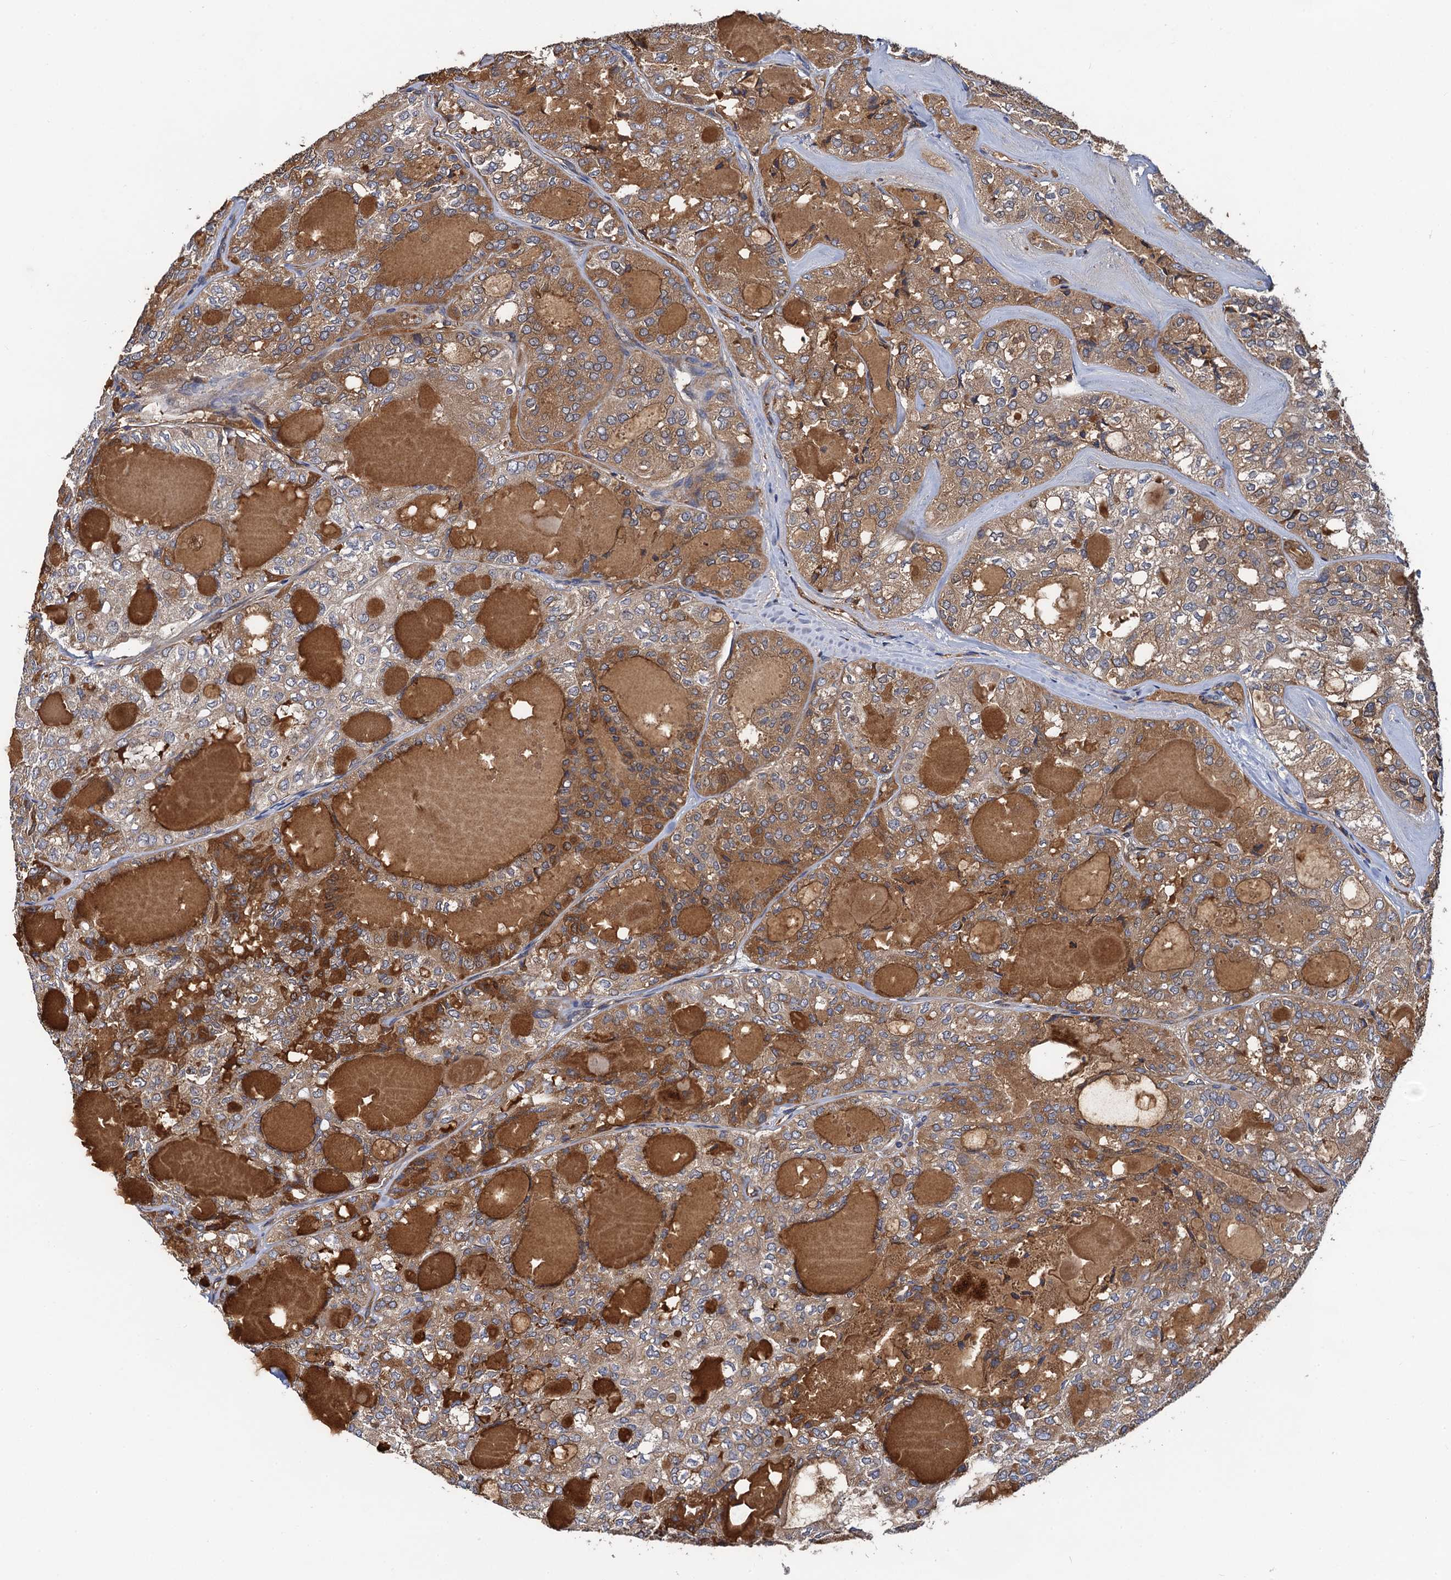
{"staining": {"intensity": "moderate", "quantity": ">75%", "location": "cytoplasmic/membranous"}, "tissue": "thyroid cancer", "cell_type": "Tumor cells", "image_type": "cancer", "snomed": [{"axis": "morphology", "description": "Follicular adenoma carcinoma, NOS"}, {"axis": "topography", "description": "Thyroid gland"}], "caption": "Immunohistochemical staining of human thyroid follicular adenoma carcinoma exhibits moderate cytoplasmic/membranous protein positivity in approximately >75% of tumor cells. (IHC, brightfield microscopy, high magnification).", "gene": "PGLS", "patient": {"sex": "male", "age": 75}}